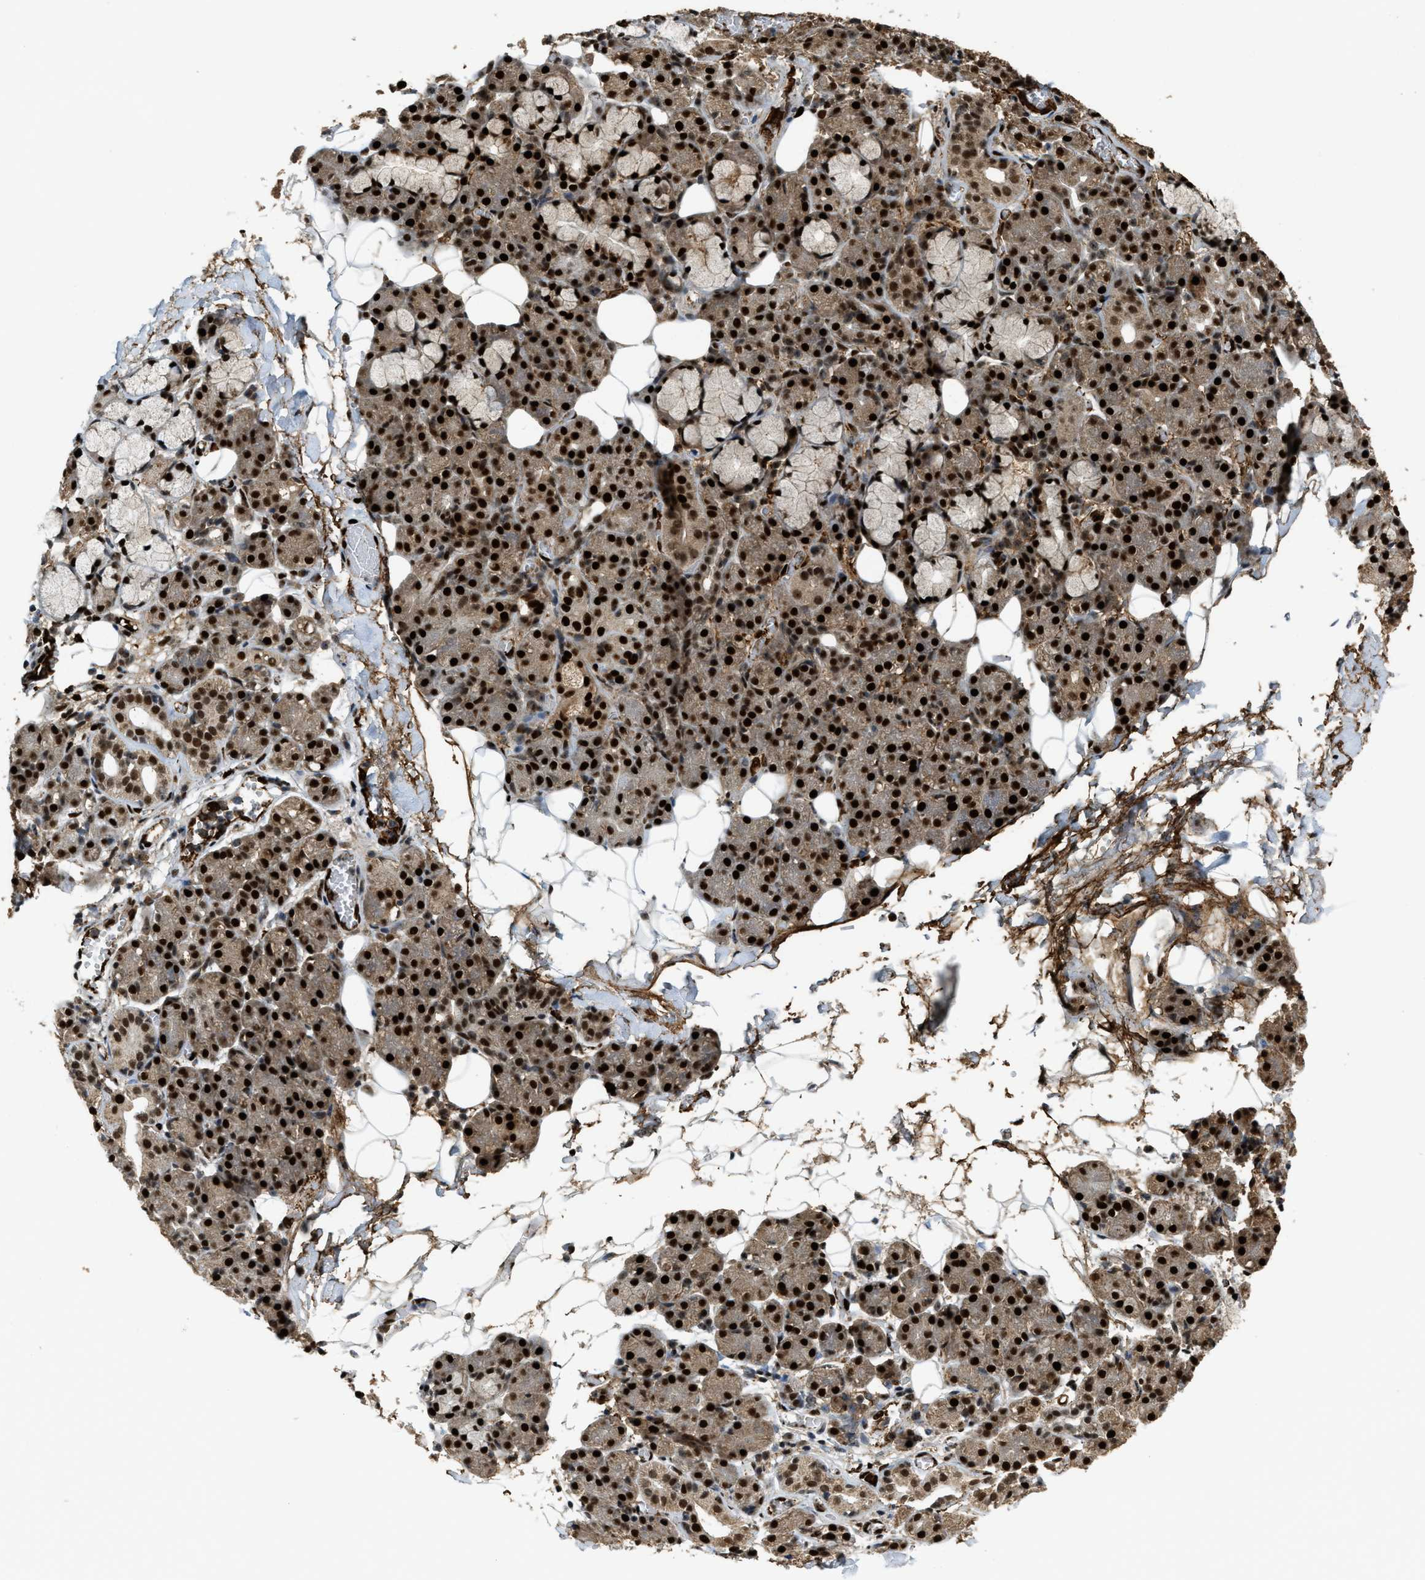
{"staining": {"intensity": "strong", "quantity": ">75%", "location": "nuclear"}, "tissue": "salivary gland", "cell_type": "Glandular cells", "image_type": "normal", "snomed": [{"axis": "morphology", "description": "Normal tissue, NOS"}, {"axis": "topography", "description": "Salivary gland"}], "caption": "Protein staining demonstrates strong nuclear positivity in approximately >75% of glandular cells in benign salivary gland.", "gene": "ZNF687", "patient": {"sex": "male", "age": 63}}